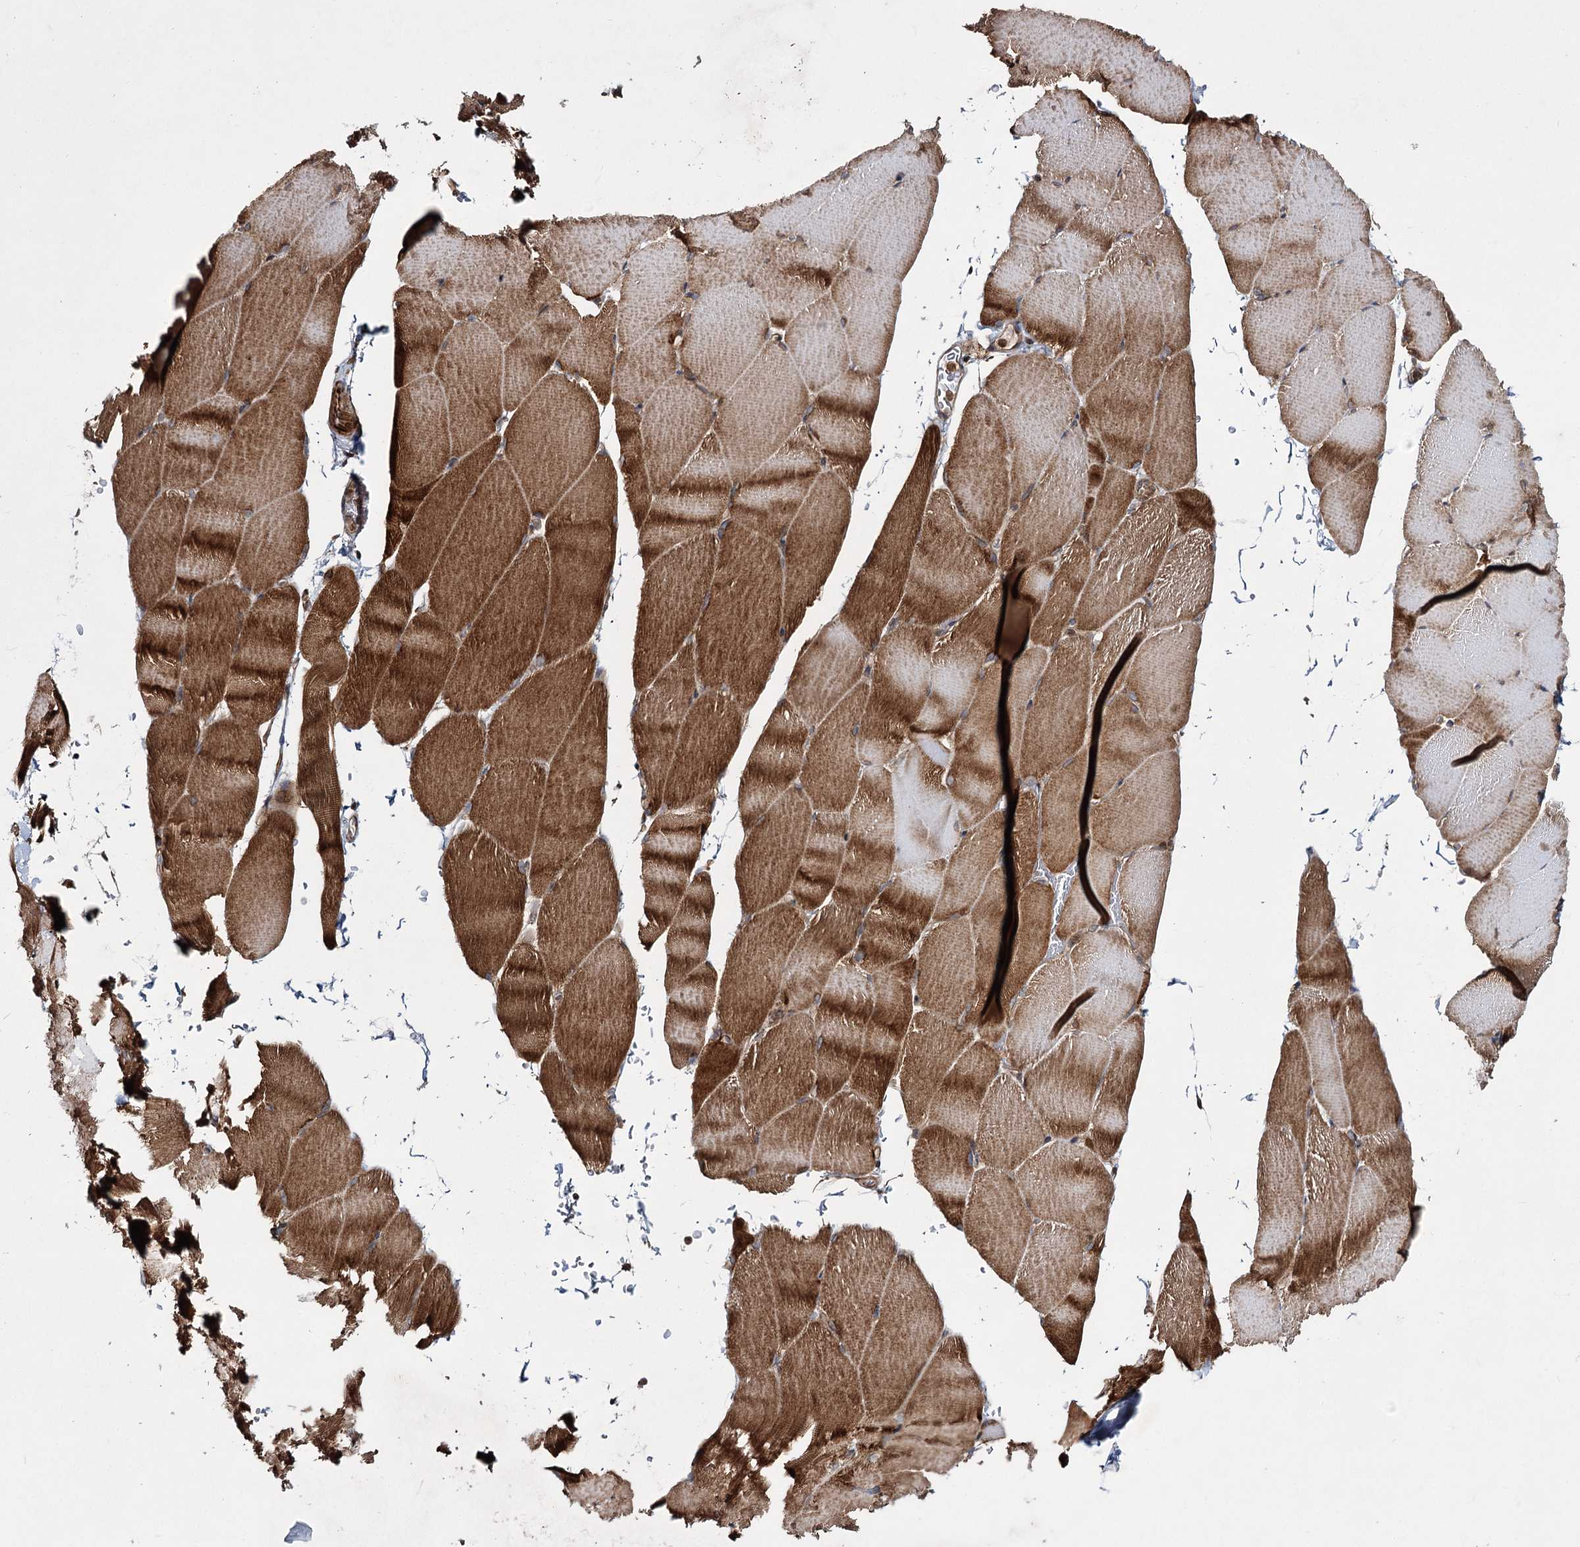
{"staining": {"intensity": "moderate", "quantity": ">75%", "location": "cytoplasmic/membranous"}, "tissue": "skeletal muscle", "cell_type": "Myocytes", "image_type": "normal", "snomed": [{"axis": "morphology", "description": "Normal tissue, NOS"}, {"axis": "topography", "description": "Skeletal muscle"}, {"axis": "topography", "description": "Parathyroid gland"}], "caption": "Skeletal muscle stained with immunohistochemistry (IHC) demonstrates moderate cytoplasmic/membranous staining in approximately >75% of myocytes. The protein is stained brown, and the nuclei are stained in blue (DAB (3,3'-diaminobenzidine) IHC with brightfield microscopy, high magnification).", "gene": "HECTD2", "patient": {"sex": "female", "age": 37}}